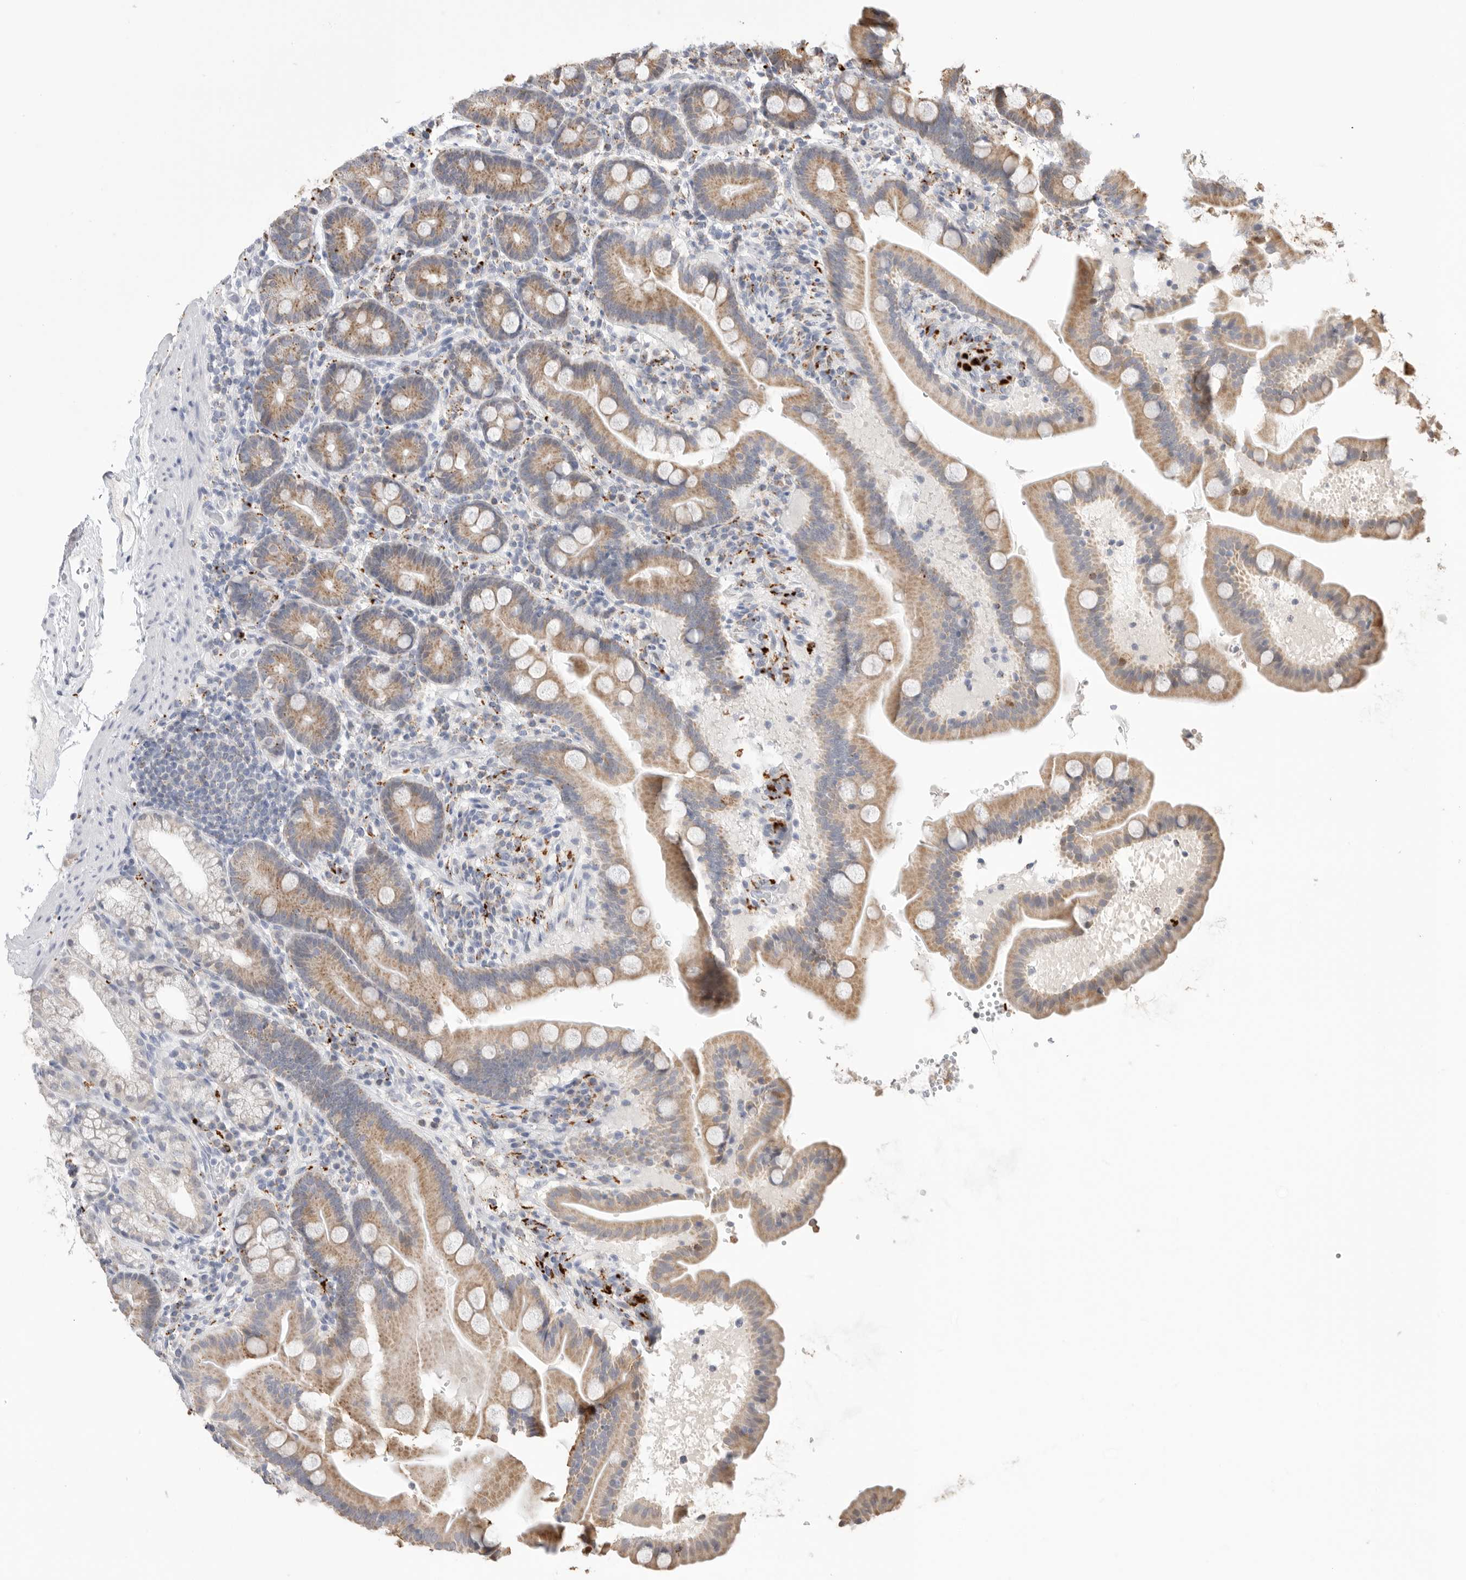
{"staining": {"intensity": "moderate", "quantity": "25%-75%", "location": "cytoplasmic/membranous"}, "tissue": "duodenum", "cell_type": "Glandular cells", "image_type": "normal", "snomed": [{"axis": "morphology", "description": "Normal tissue, NOS"}, {"axis": "topography", "description": "Duodenum"}], "caption": "Immunohistochemistry (IHC) image of normal duodenum: human duodenum stained using IHC shows medium levels of moderate protein expression localized specifically in the cytoplasmic/membranous of glandular cells, appearing as a cytoplasmic/membranous brown color.", "gene": "GGH", "patient": {"sex": "male", "age": 54}}